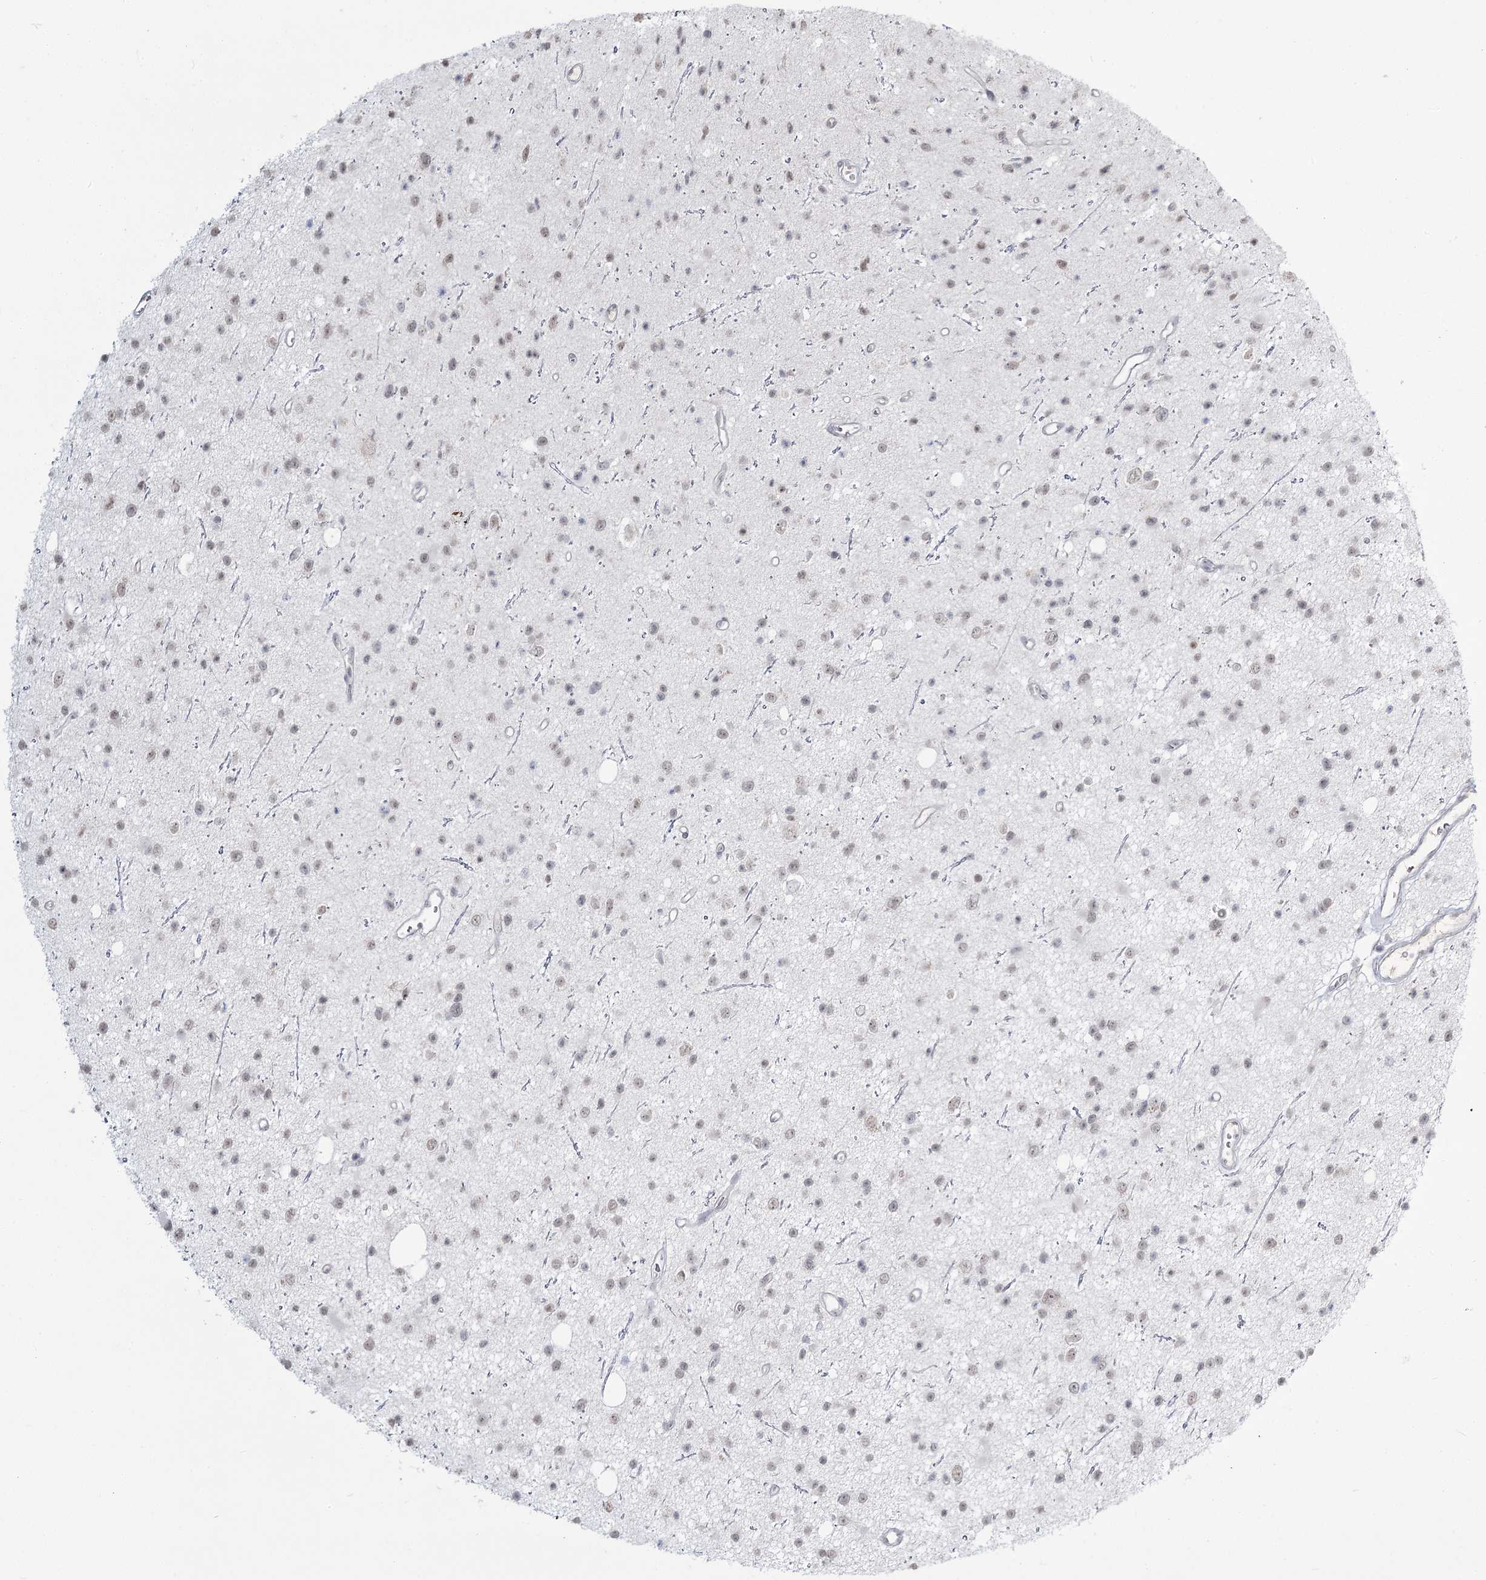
{"staining": {"intensity": "weak", "quantity": "<25%", "location": "nuclear"}, "tissue": "glioma", "cell_type": "Tumor cells", "image_type": "cancer", "snomed": [{"axis": "morphology", "description": "Glioma, malignant, Low grade"}, {"axis": "topography", "description": "Cerebral cortex"}], "caption": "A photomicrograph of human glioma is negative for staining in tumor cells.", "gene": "LY6G5C", "patient": {"sex": "female", "age": 39}}